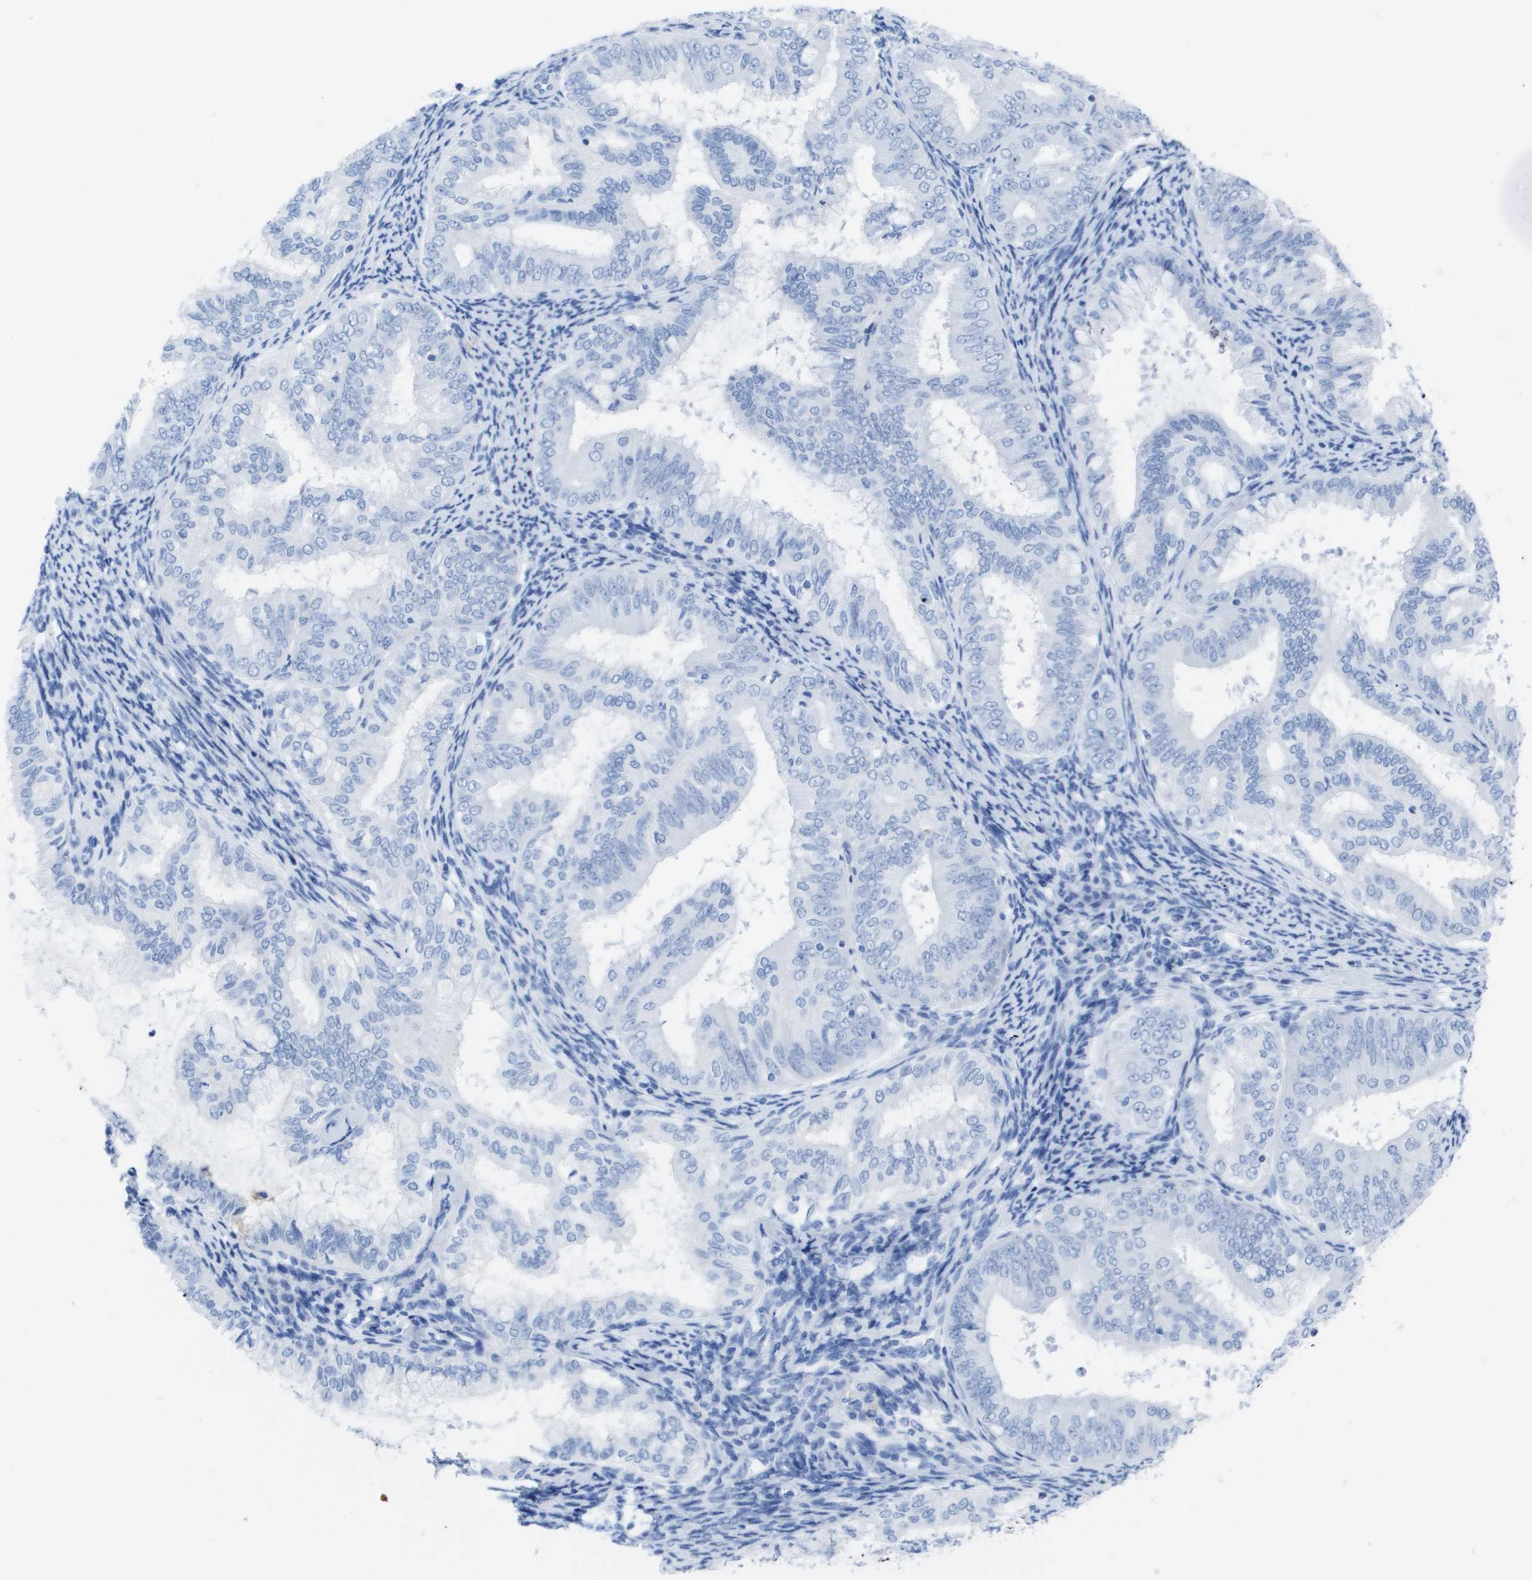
{"staining": {"intensity": "negative", "quantity": "none", "location": "none"}, "tissue": "endometrial cancer", "cell_type": "Tumor cells", "image_type": "cancer", "snomed": [{"axis": "morphology", "description": "Adenocarcinoma, NOS"}, {"axis": "topography", "description": "Endometrium"}], "caption": "IHC micrograph of adenocarcinoma (endometrial) stained for a protein (brown), which shows no expression in tumor cells. (DAB (3,3'-diaminobenzidine) immunohistochemistry (IHC) with hematoxylin counter stain).", "gene": "KCNA3", "patient": {"sex": "female", "age": 63}}